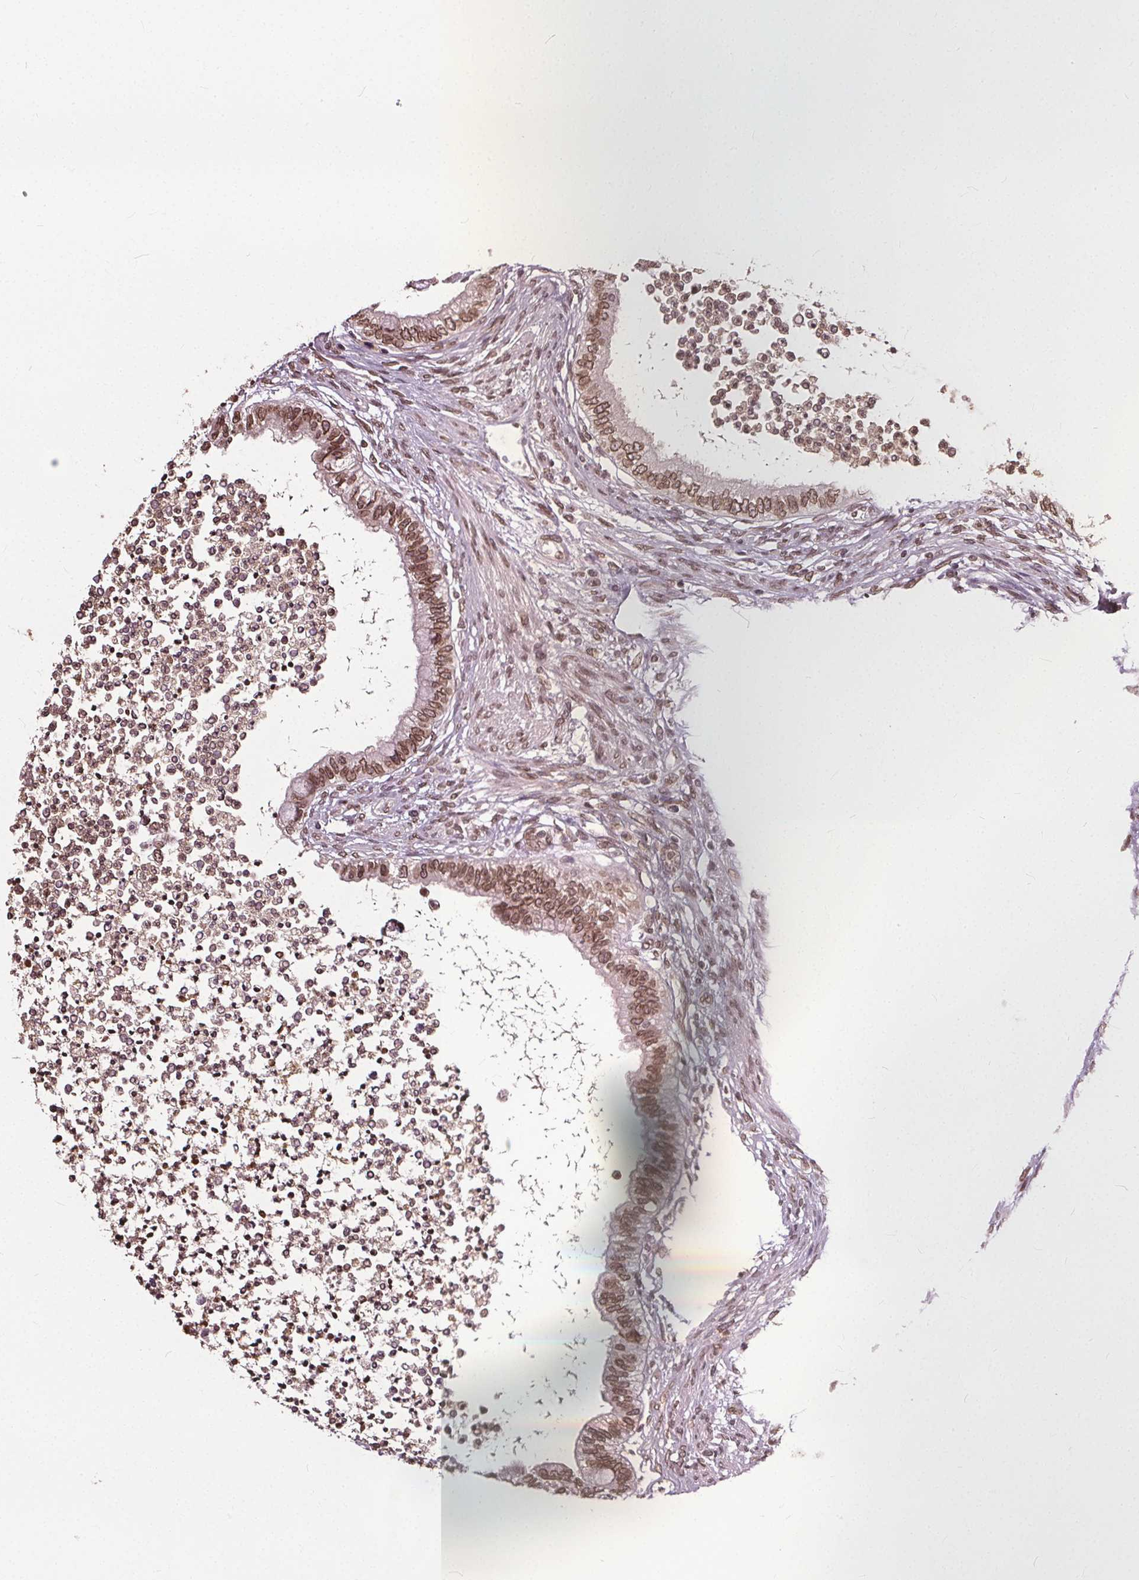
{"staining": {"intensity": "moderate", "quantity": ">75%", "location": "cytoplasmic/membranous,nuclear"}, "tissue": "testis cancer", "cell_type": "Tumor cells", "image_type": "cancer", "snomed": [{"axis": "morphology", "description": "Carcinoma, Embryonal, NOS"}, {"axis": "topography", "description": "Testis"}], "caption": "Moderate cytoplasmic/membranous and nuclear protein expression is present in about >75% of tumor cells in embryonal carcinoma (testis). (IHC, brightfield microscopy, high magnification).", "gene": "TTC39C", "patient": {"sex": "male", "age": 26}}